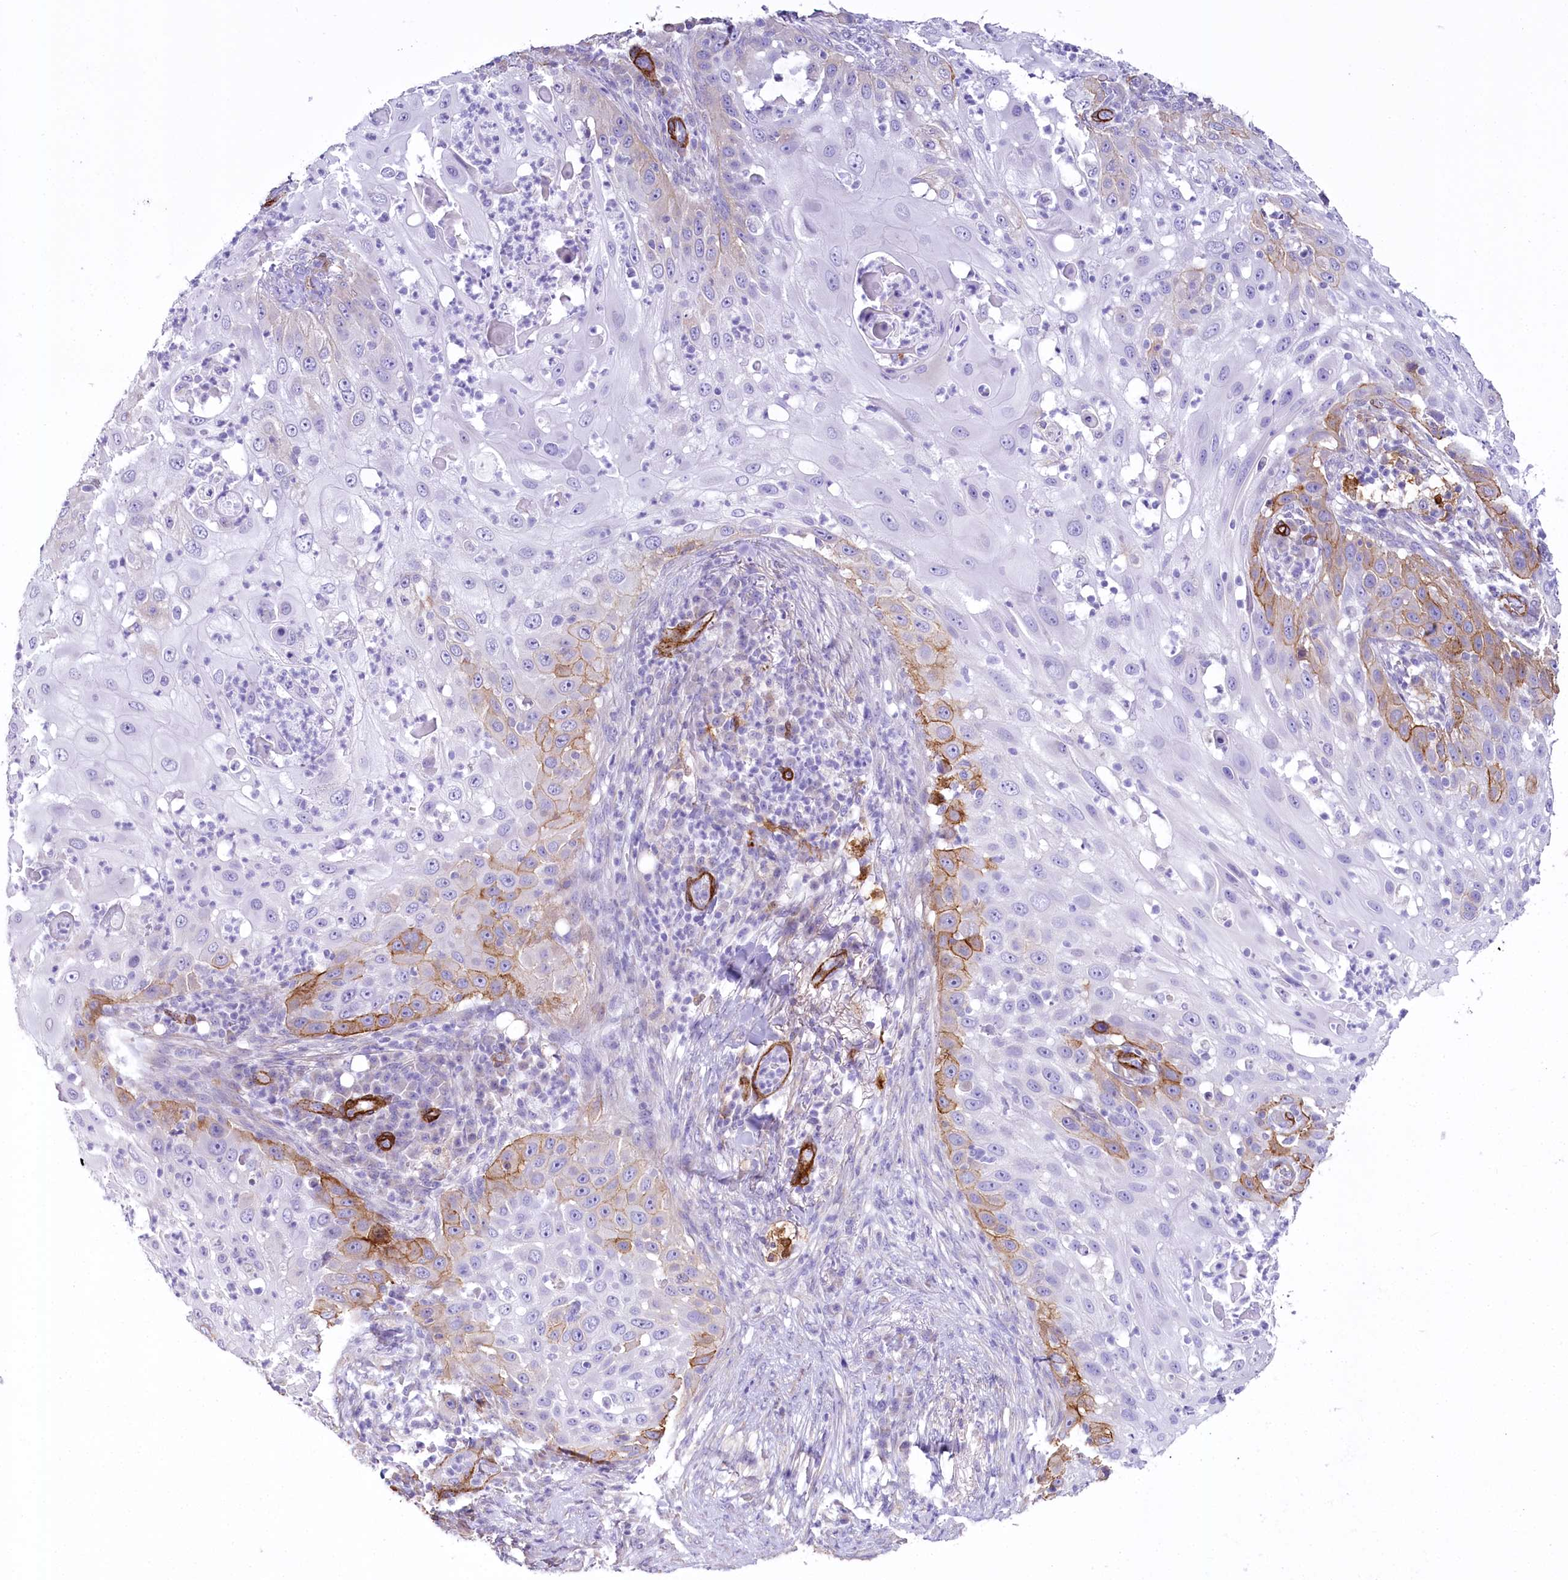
{"staining": {"intensity": "moderate", "quantity": "<25%", "location": "cytoplasmic/membranous"}, "tissue": "skin cancer", "cell_type": "Tumor cells", "image_type": "cancer", "snomed": [{"axis": "morphology", "description": "Squamous cell carcinoma, NOS"}, {"axis": "topography", "description": "Skin"}], "caption": "Protein analysis of skin squamous cell carcinoma tissue reveals moderate cytoplasmic/membranous staining in approximately <25% of tumor cells.", "gene": "SYNPO2", "patient": {"sex": "female", "age": 44}}